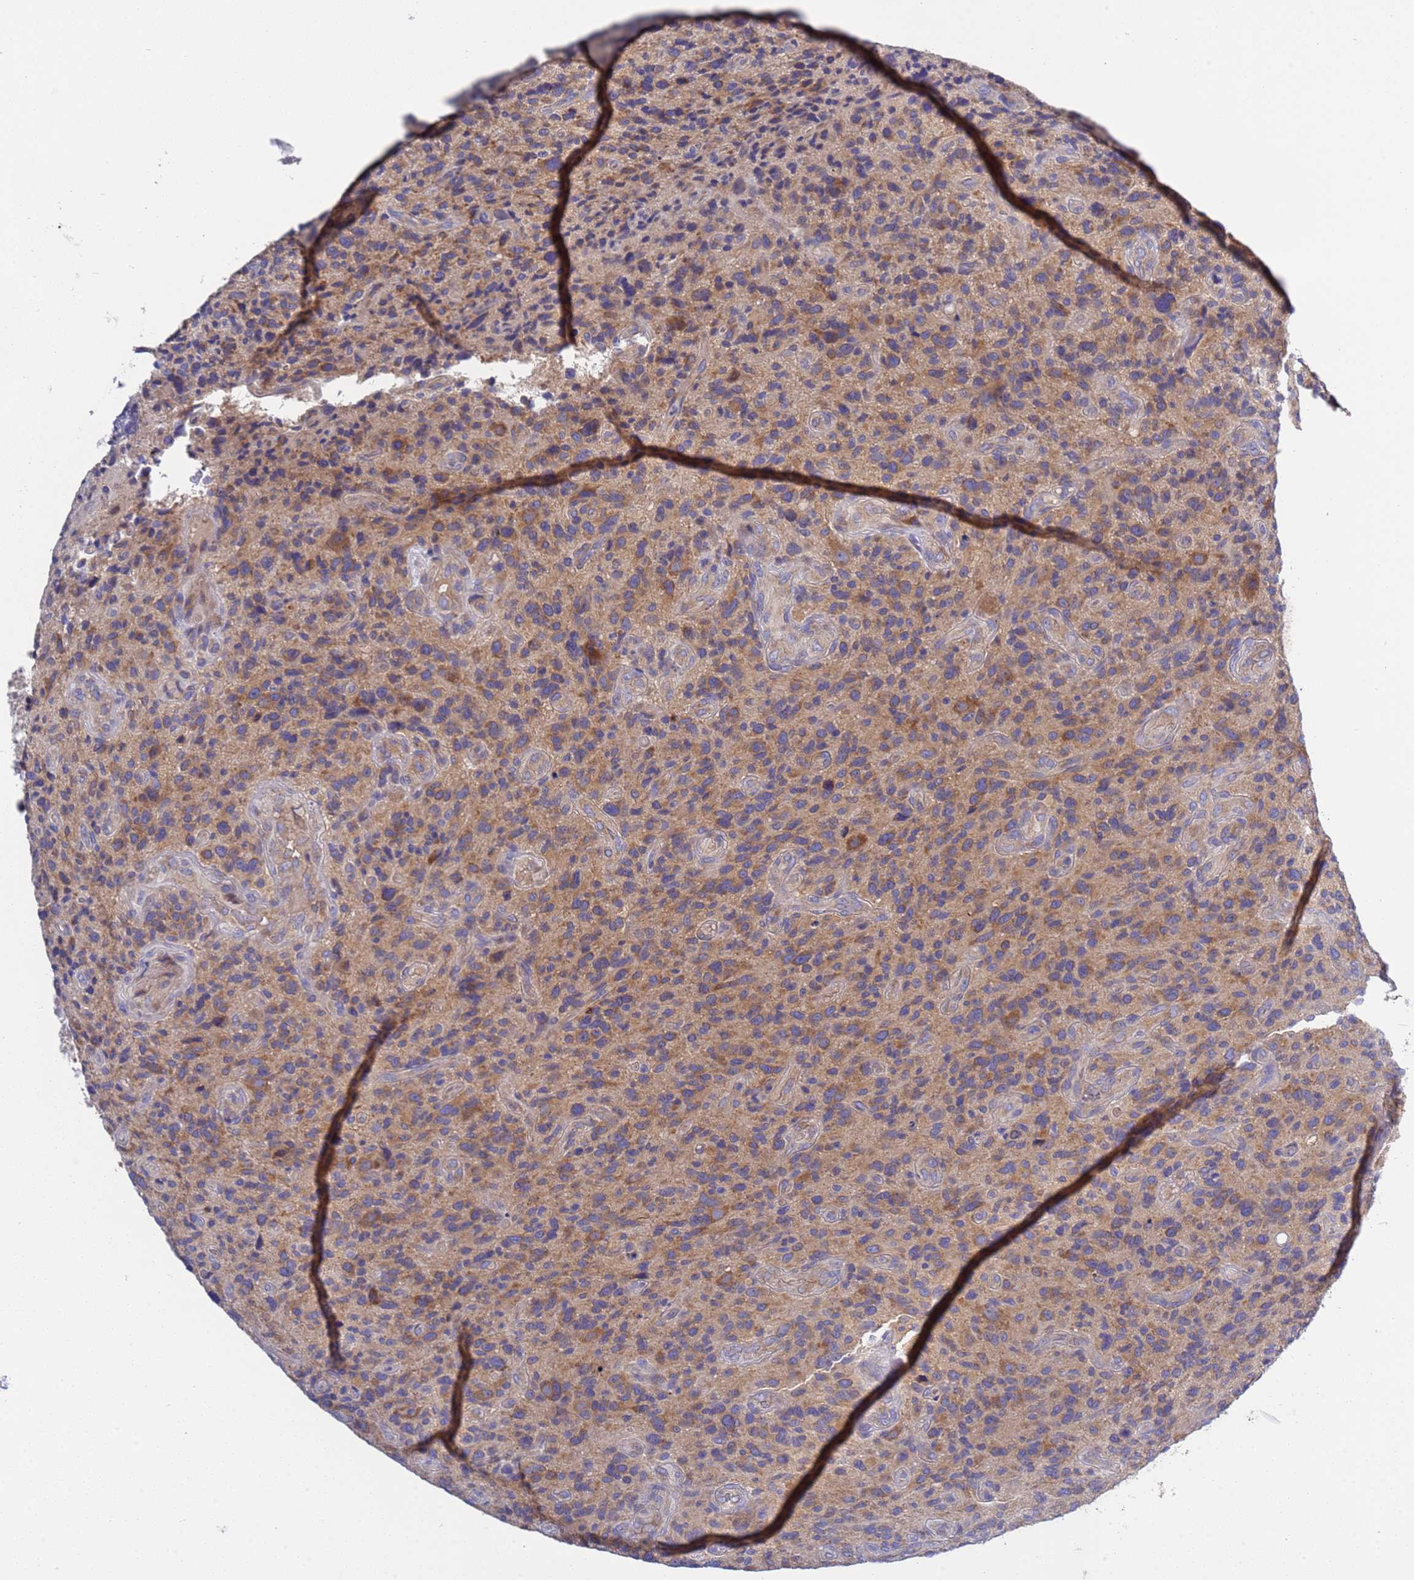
{"staining": {"intensity": "moderate", "quantity": ">75%", "location": "cytoplasmic/membranous"}, "tissue": "glioma", "cell_type": "Tumor cells", "image_type": "cancer", "snomed": [{"axis": "morphology", "description": "Glioma, malignant, High grade"}, {"axis": "topography", "description": "Brain"}], "caption": "The micrograph shows staining of high-grade glioma (malignant), revealing moderate cytoplasmic/membranous protein expression (brown color) within tumor cells.", "gene": "RC3H2", "patient": {"sex": "male", "age": 47}}